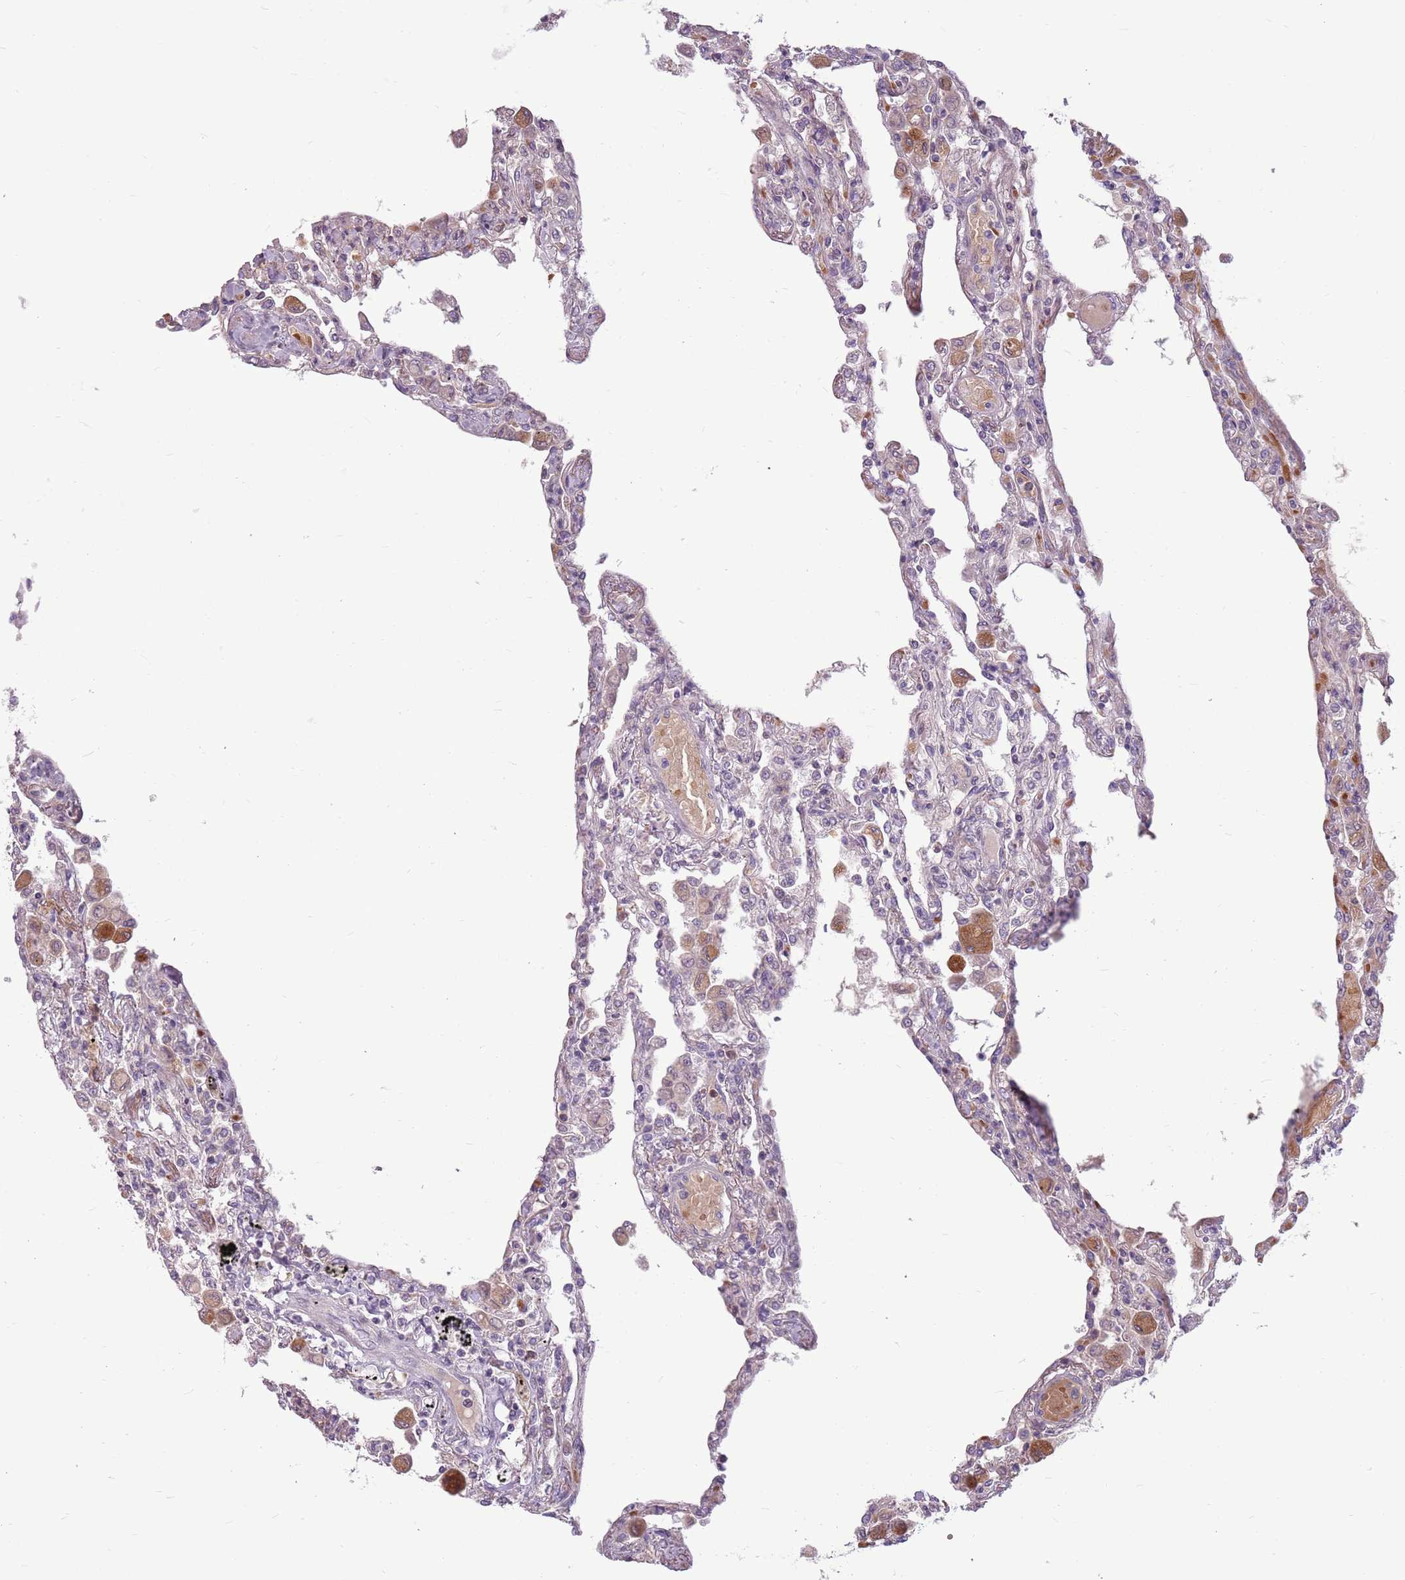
{"staining": {"intensity": "negative", "quantity": "none", "location": "none"}, "tissue": "lung", "cell_type": "Alveolar cells", "image_type": "normal", "snomed": [{"axis": "morphology", "description": "Normal tissue, NOS"}, {"axis": "topography", "description": "Bronchus"}, {"axis": "topography", "description": "Lung"}], "caption": "The photomicrograph reveals no significant staining in alveolar cells of lung.", "gene": "HSPA14", "patient": {"sex": "female", "age": 49}}